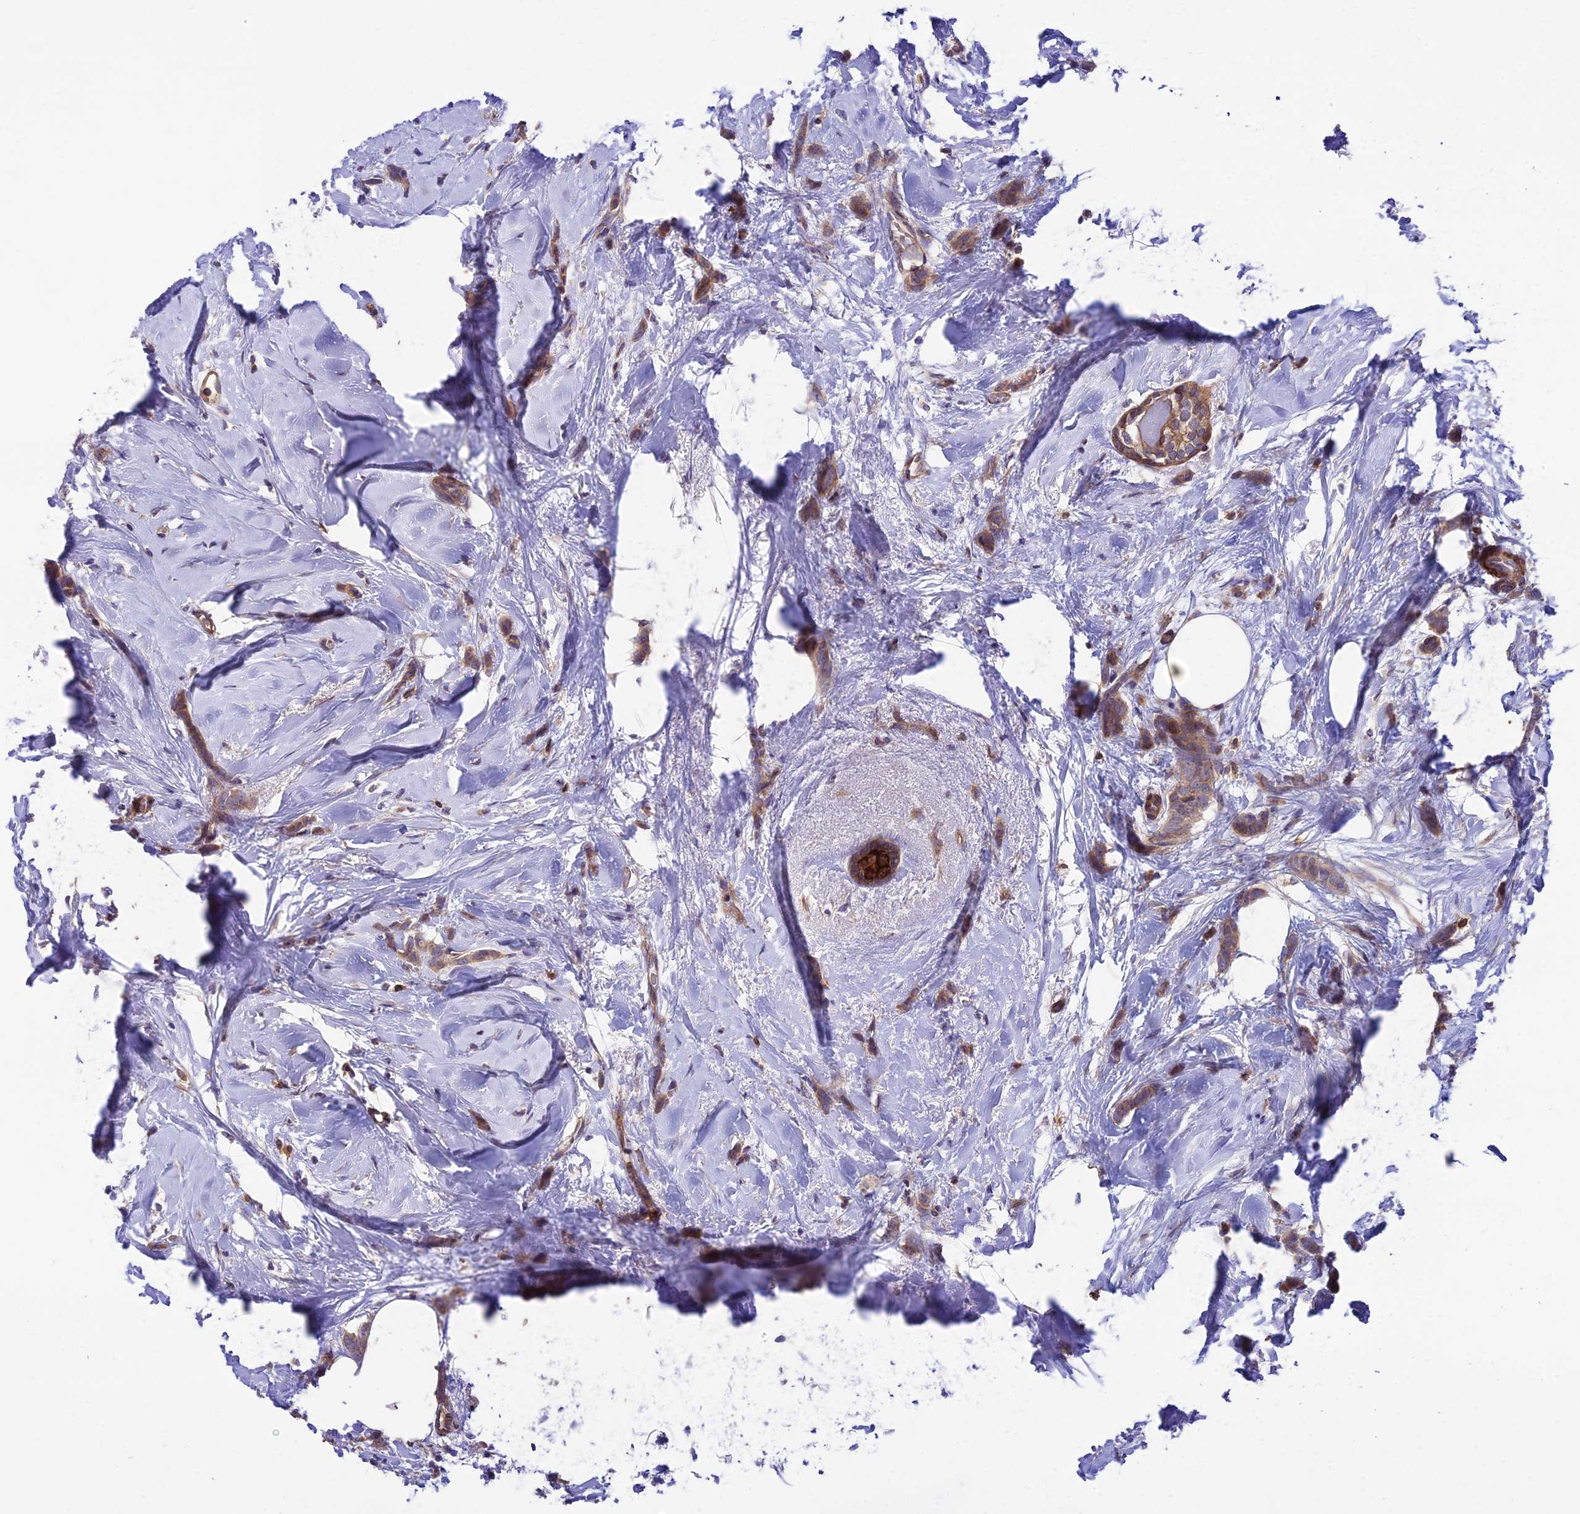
{"staining": {"intensity": "moderate", "quantity": ">75%", "location": "cytoplasmic/membranous"}, "tissue": "breast cancer", "cell_type": "Tumor cells", "image_type": "cancer", "snomed": [{"axis": "morphology", "description": "Duct carcinoma"}, {"axis": "topography", "description": "Breast"}], "caption": "Breast infiltrating ductal carcinoma stained with immunohistochemistry demonstrates moderate cytoplasmic/membranous expression in about >75% of tumor cells.", "gene": "TRIM43B", "patient": {"sex": "female", "age": 72}}